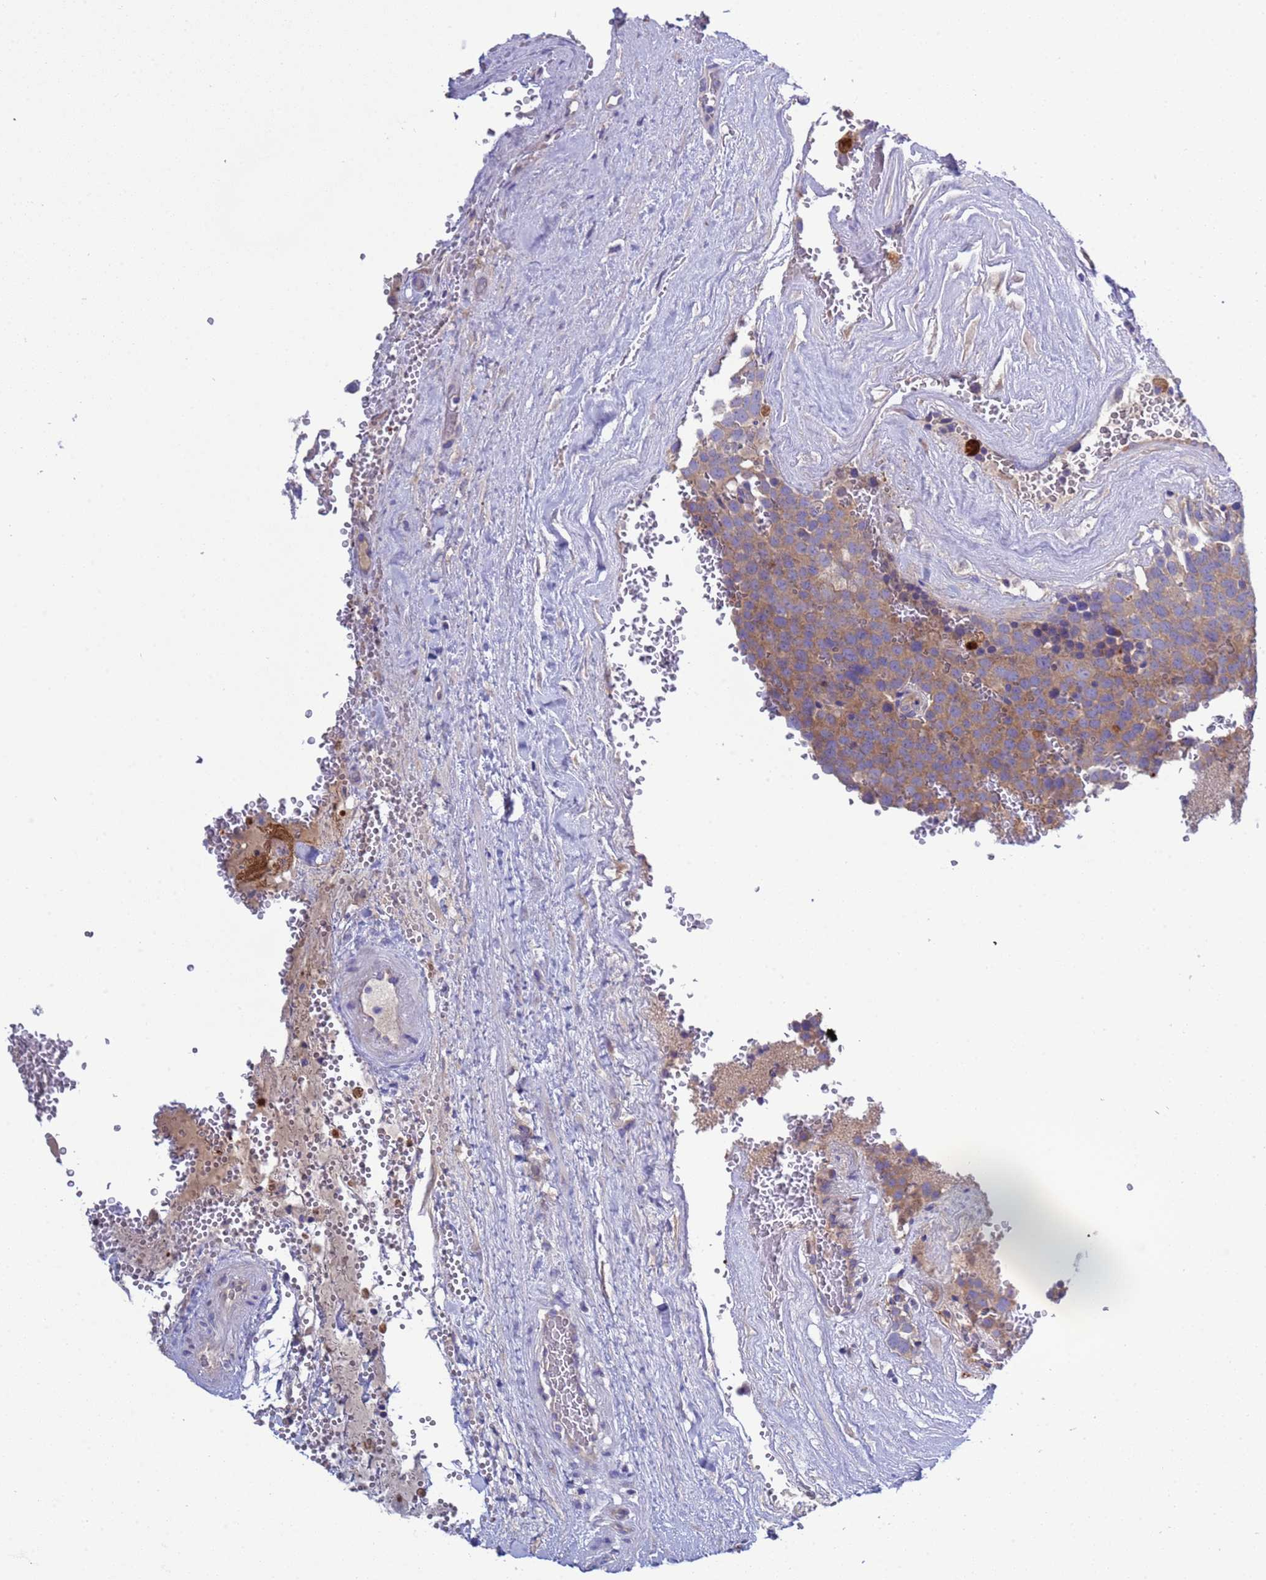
{"staining": {"intensity": "moderate", "quantity": ">75%", "location": "cytoplasmic/membranous"}, "tissue": "testis cancer", "cell_type": "Tumor cells", "image_type": "cancer", "snomed": [{"axis": "morphology", "description": "Seminoma, NOS"}, {"axis": "topography", "description": "Testis"}], "caption": "Immunohistochemical staining of seminoma (testis) demonstrates moderate cytoplasmic/membranous protein positivity in about >75% of tumor cells. (brown staining indicates protein expression, while blue staining denotes nuclei).", "gene": "RC3H2", "patient": {"sex": "male", "age": 71}}